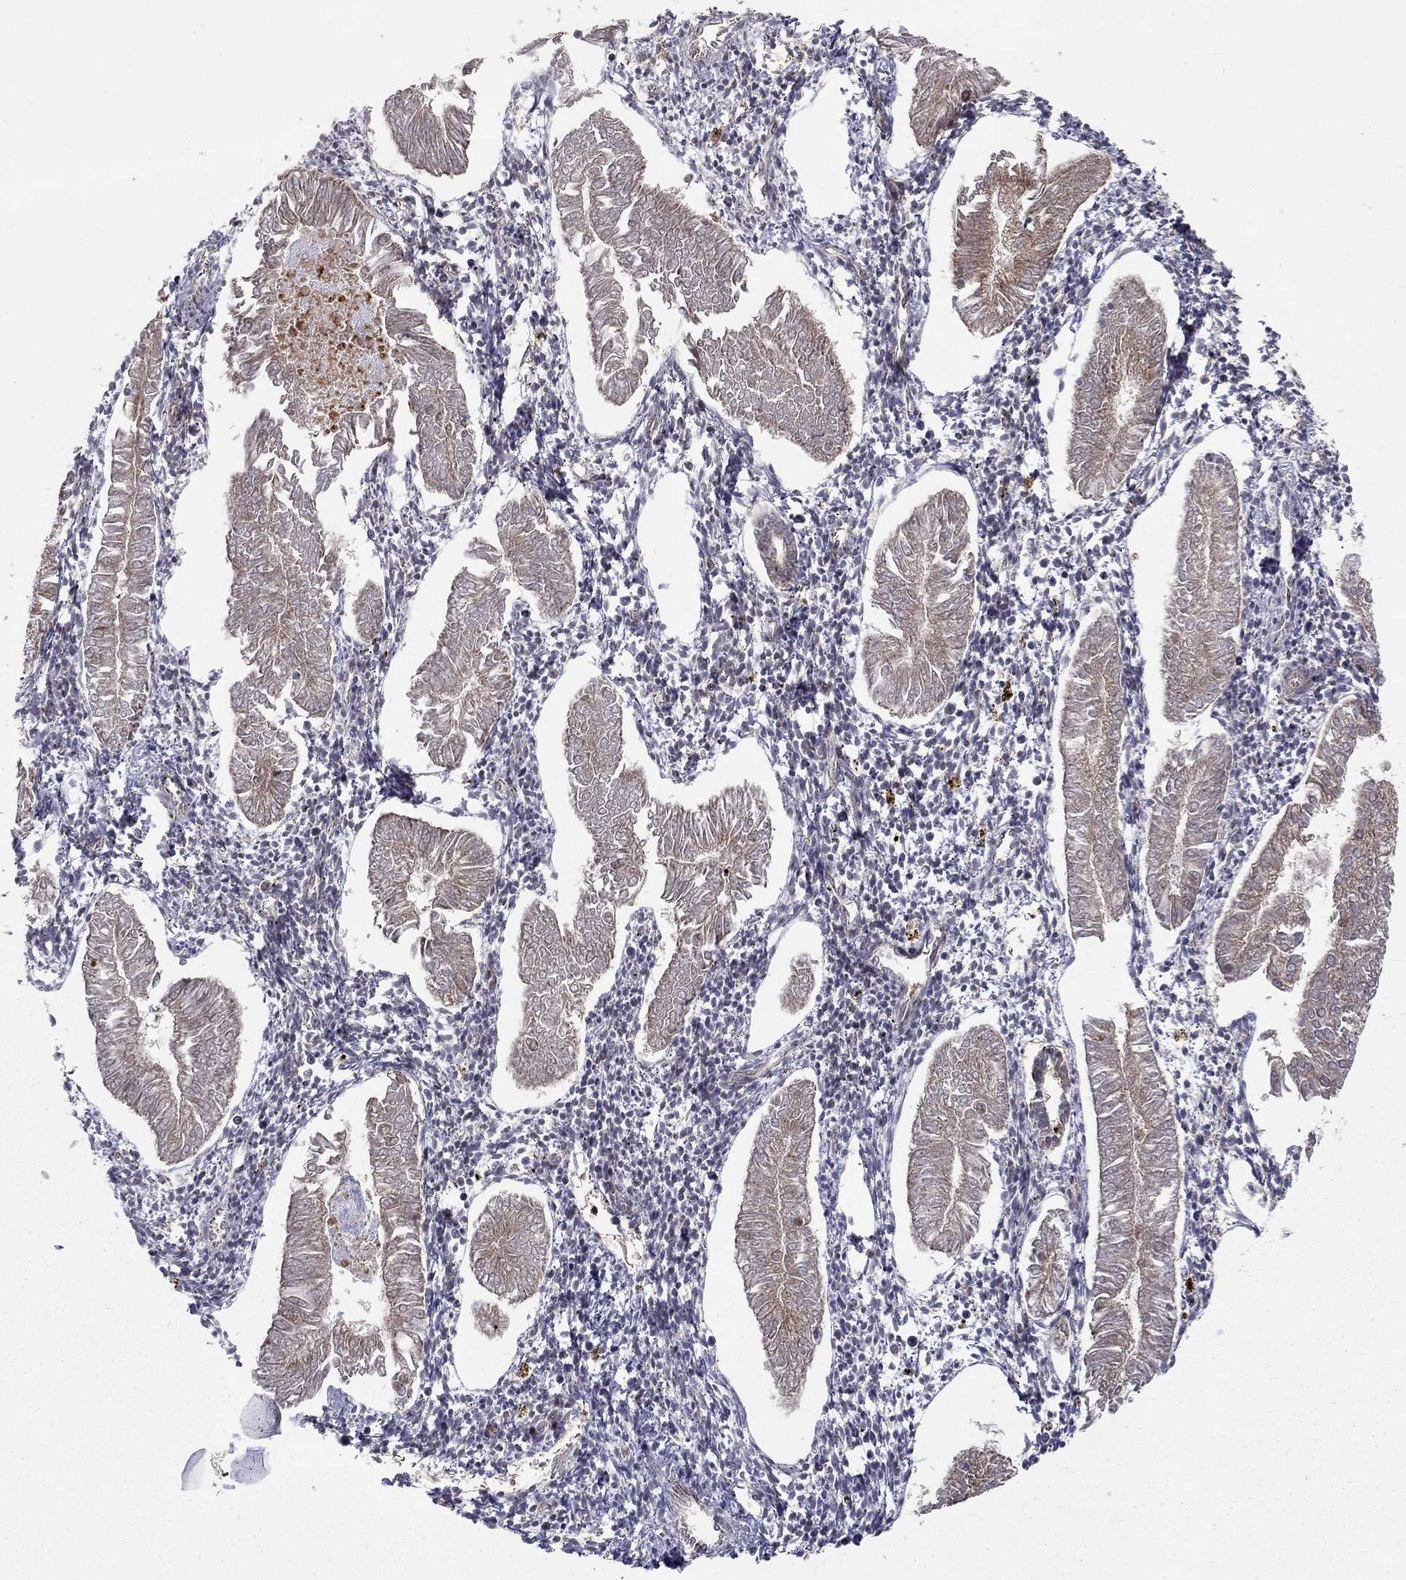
{"staining": {"intensity": "strong", "quantity": "25%-75%", "location": "cytoplasmic/membranous,nuclear"}, "tissue": "endometrial cancer", "cell_type": "Tumor cells", "image_type": "cancer", "snomed": [{"axis": "morphology", "description": "Adenocarcinoma, NOS"}, {"axis": "topography", "description": "Endometrium"}], "caption": "Adenocarcinoma (endometrial) was stained to show a protein in brown. There is high levels of strong cytoplasmic/membranous and nuclear positivity in approximately 25%-75% of tumor cells.", "gene": "ELOB", "patient": {"sex": "female", "age": 53}}